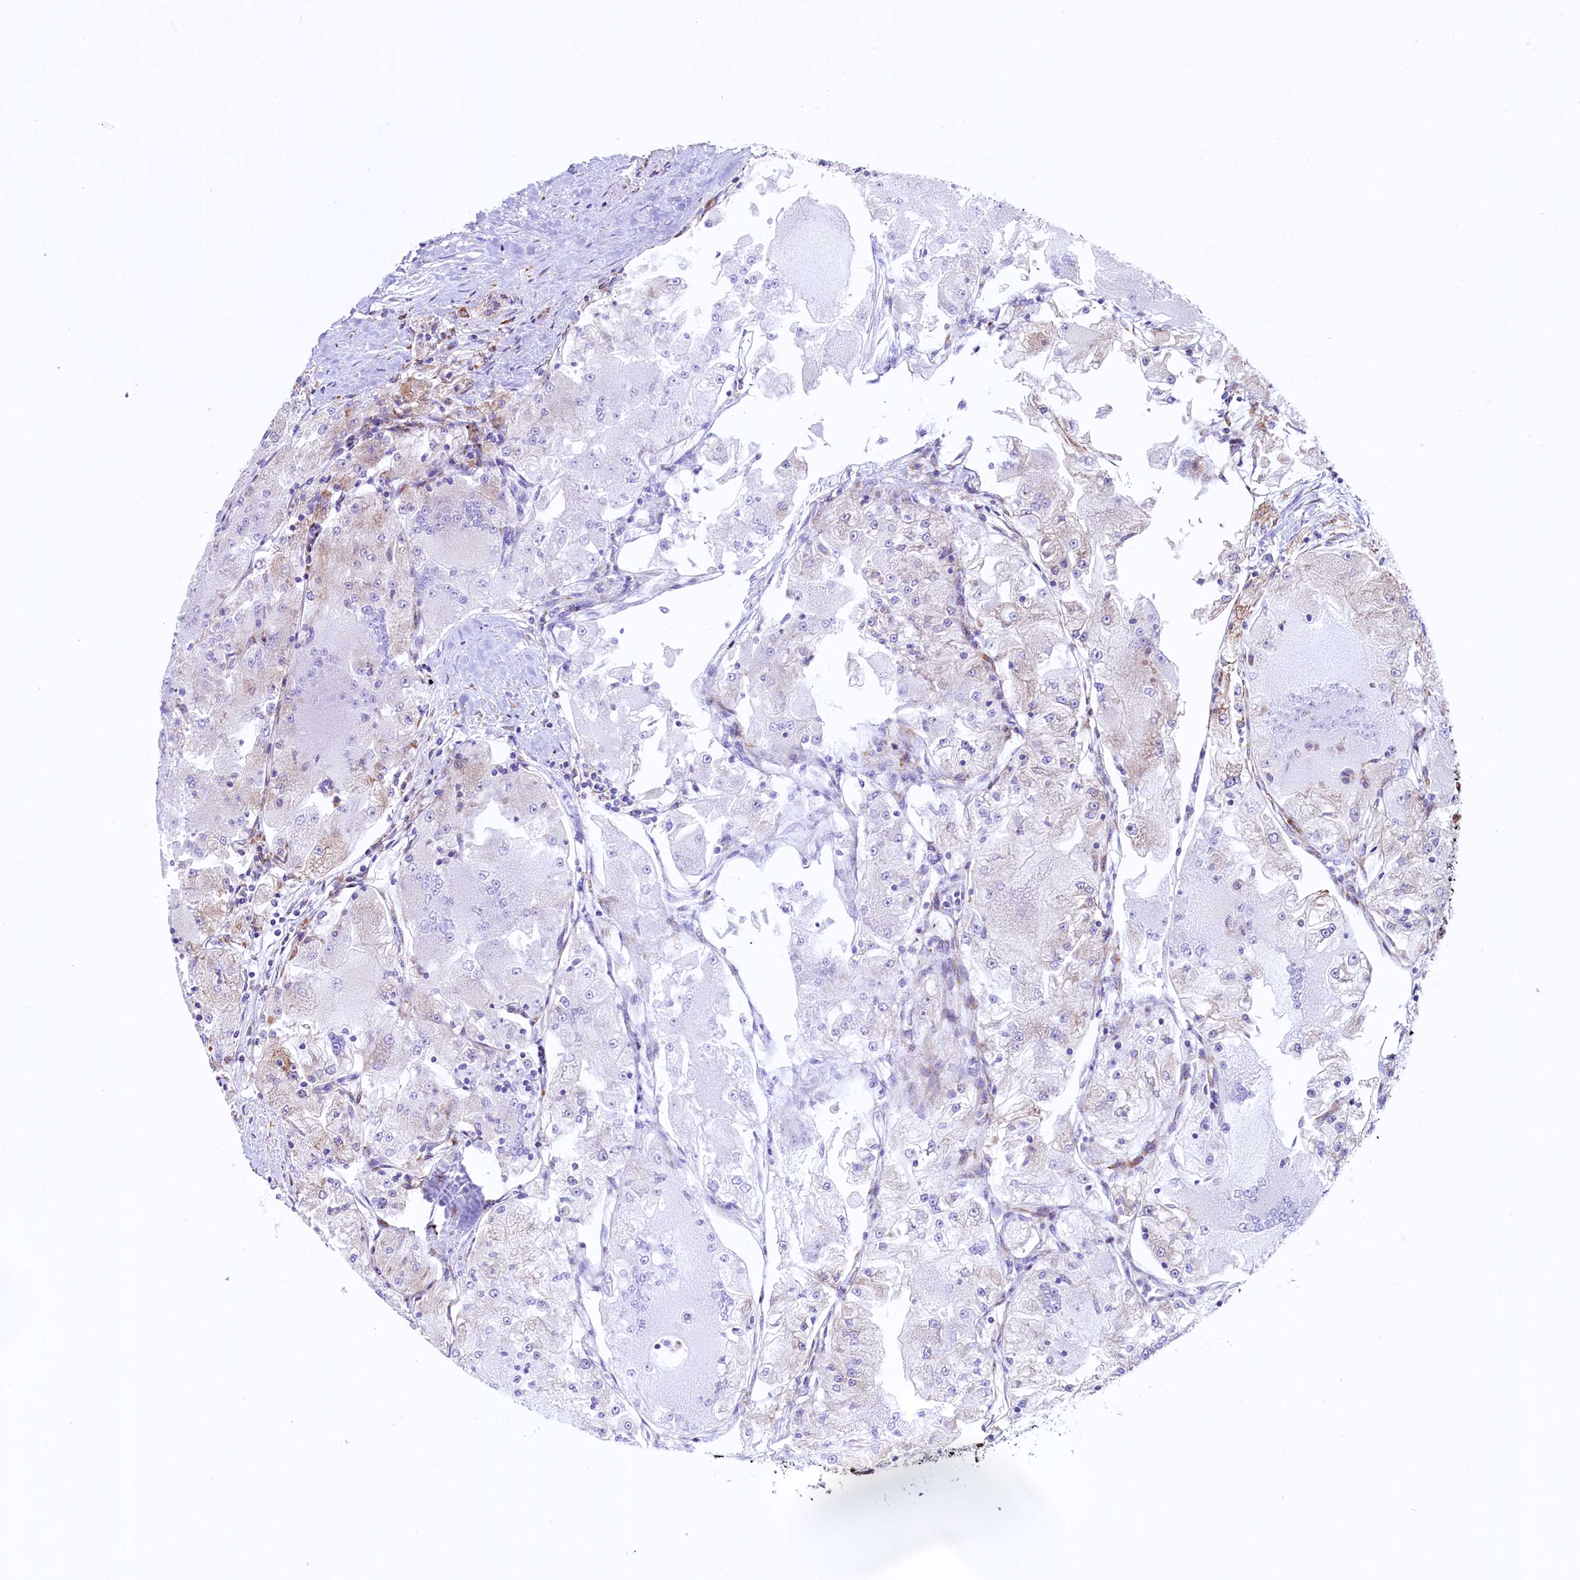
{"staining": {"intensity": "negative", "quantity": "none", "location": "none"}, "tissue": "renal cancer", "cell_type": "Tumor cells", "image_type": "cancer", "snomed": [{"axis": "morphology", "description": "Adenocarcinoma, NOS"}, {"axis": "topography", "description": "Kidney"}], "caption": "A micrograph of adenocarcinoma (renal) stained for a protein displays no brown staining in tumor cells.", "gene": "CMTR2", "patient": {"sex": "female", "age": 72}}